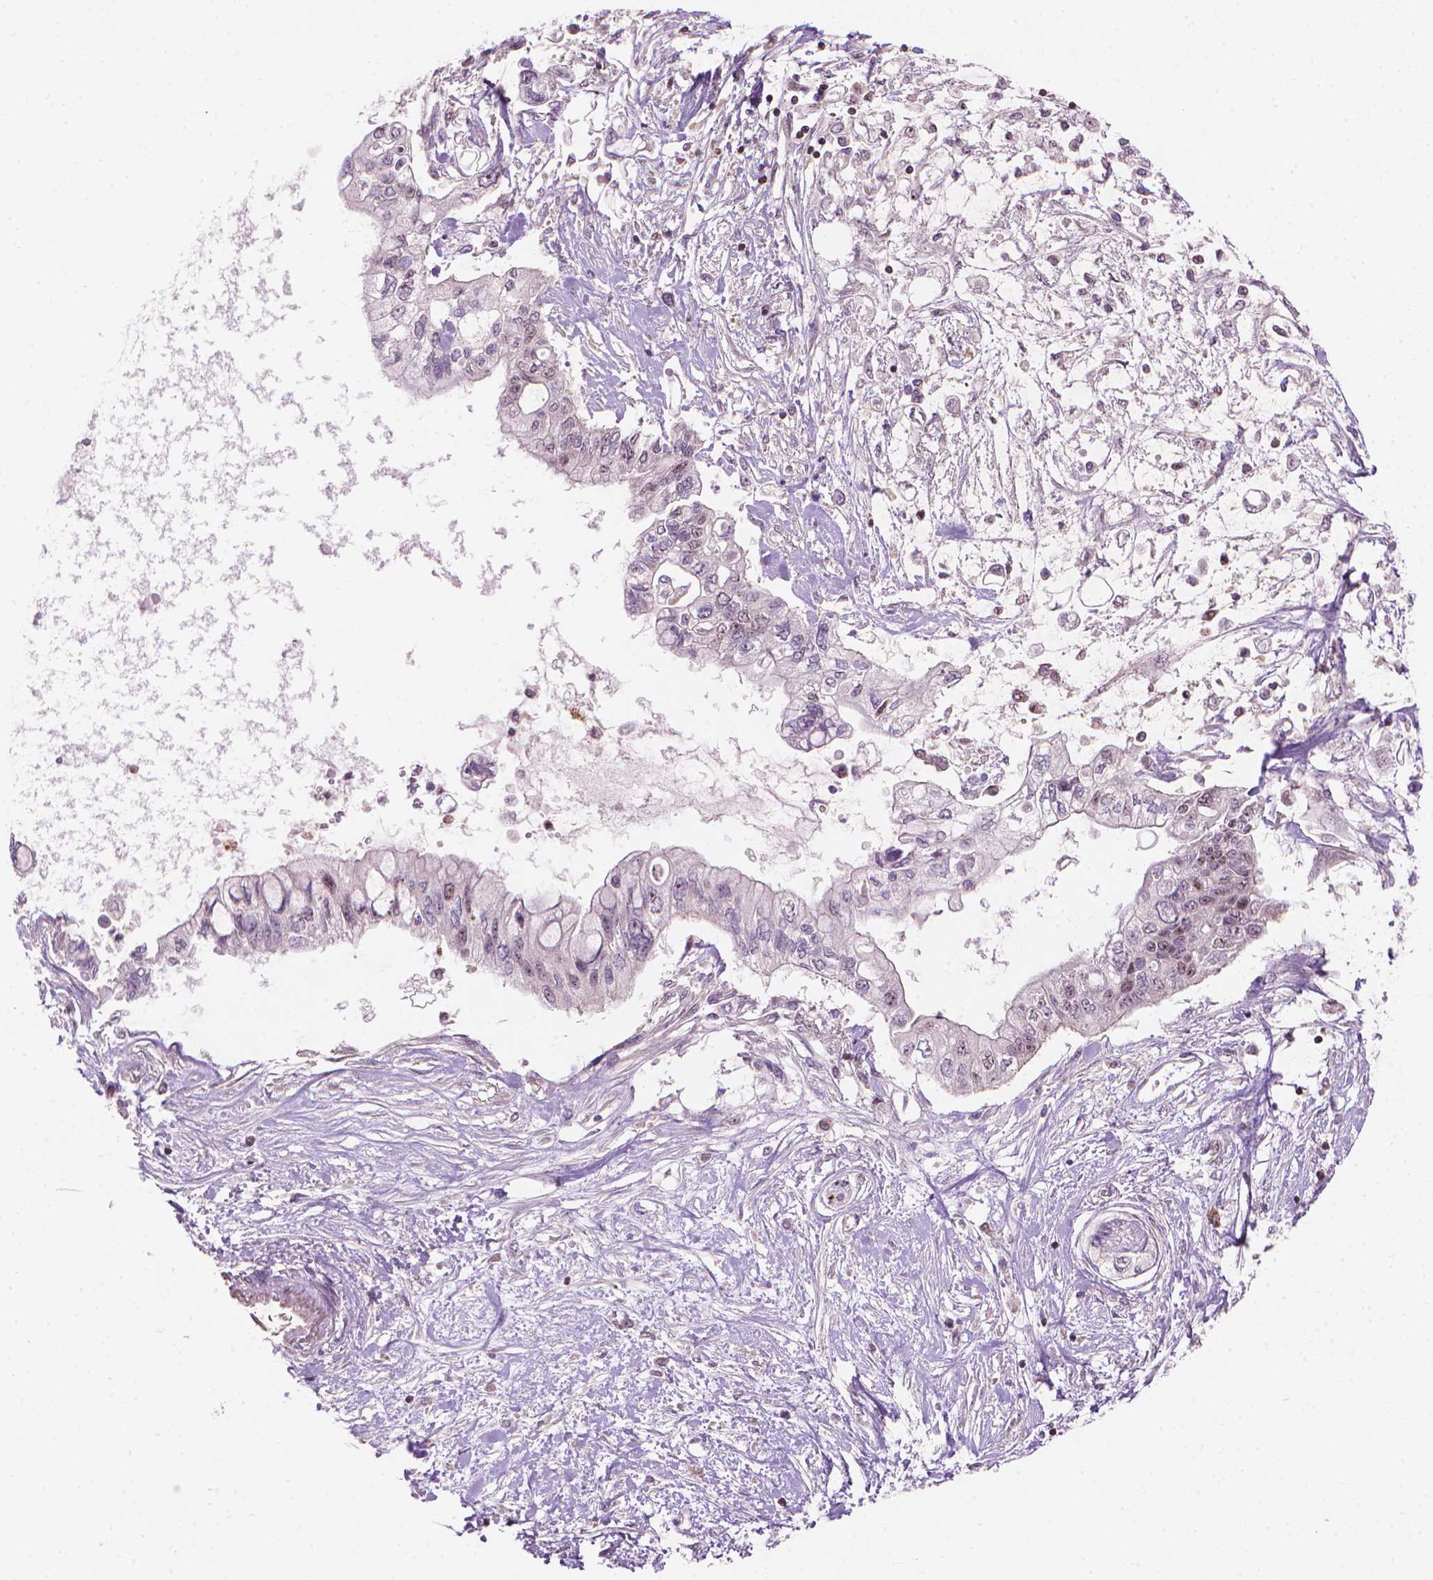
{"staining": {"intensity": "negative", "quantity": "none", "location": "none"}, "tissue": "pancreatic cancer", "cell_type": "Tumor cells", "image_type": "cancer", "snomed": [{"axis": "morphology", "description": "Adenocarcinoma, NOS"}, {"axis": "topography", "description": "Pancreas"}], "caption": "Image shows no significant protein positivity in tumor cells of pancreatic cancer (adenocarcinoma).", "gene": "SMC2", "patient": {"sex": "female", "age": 77}}